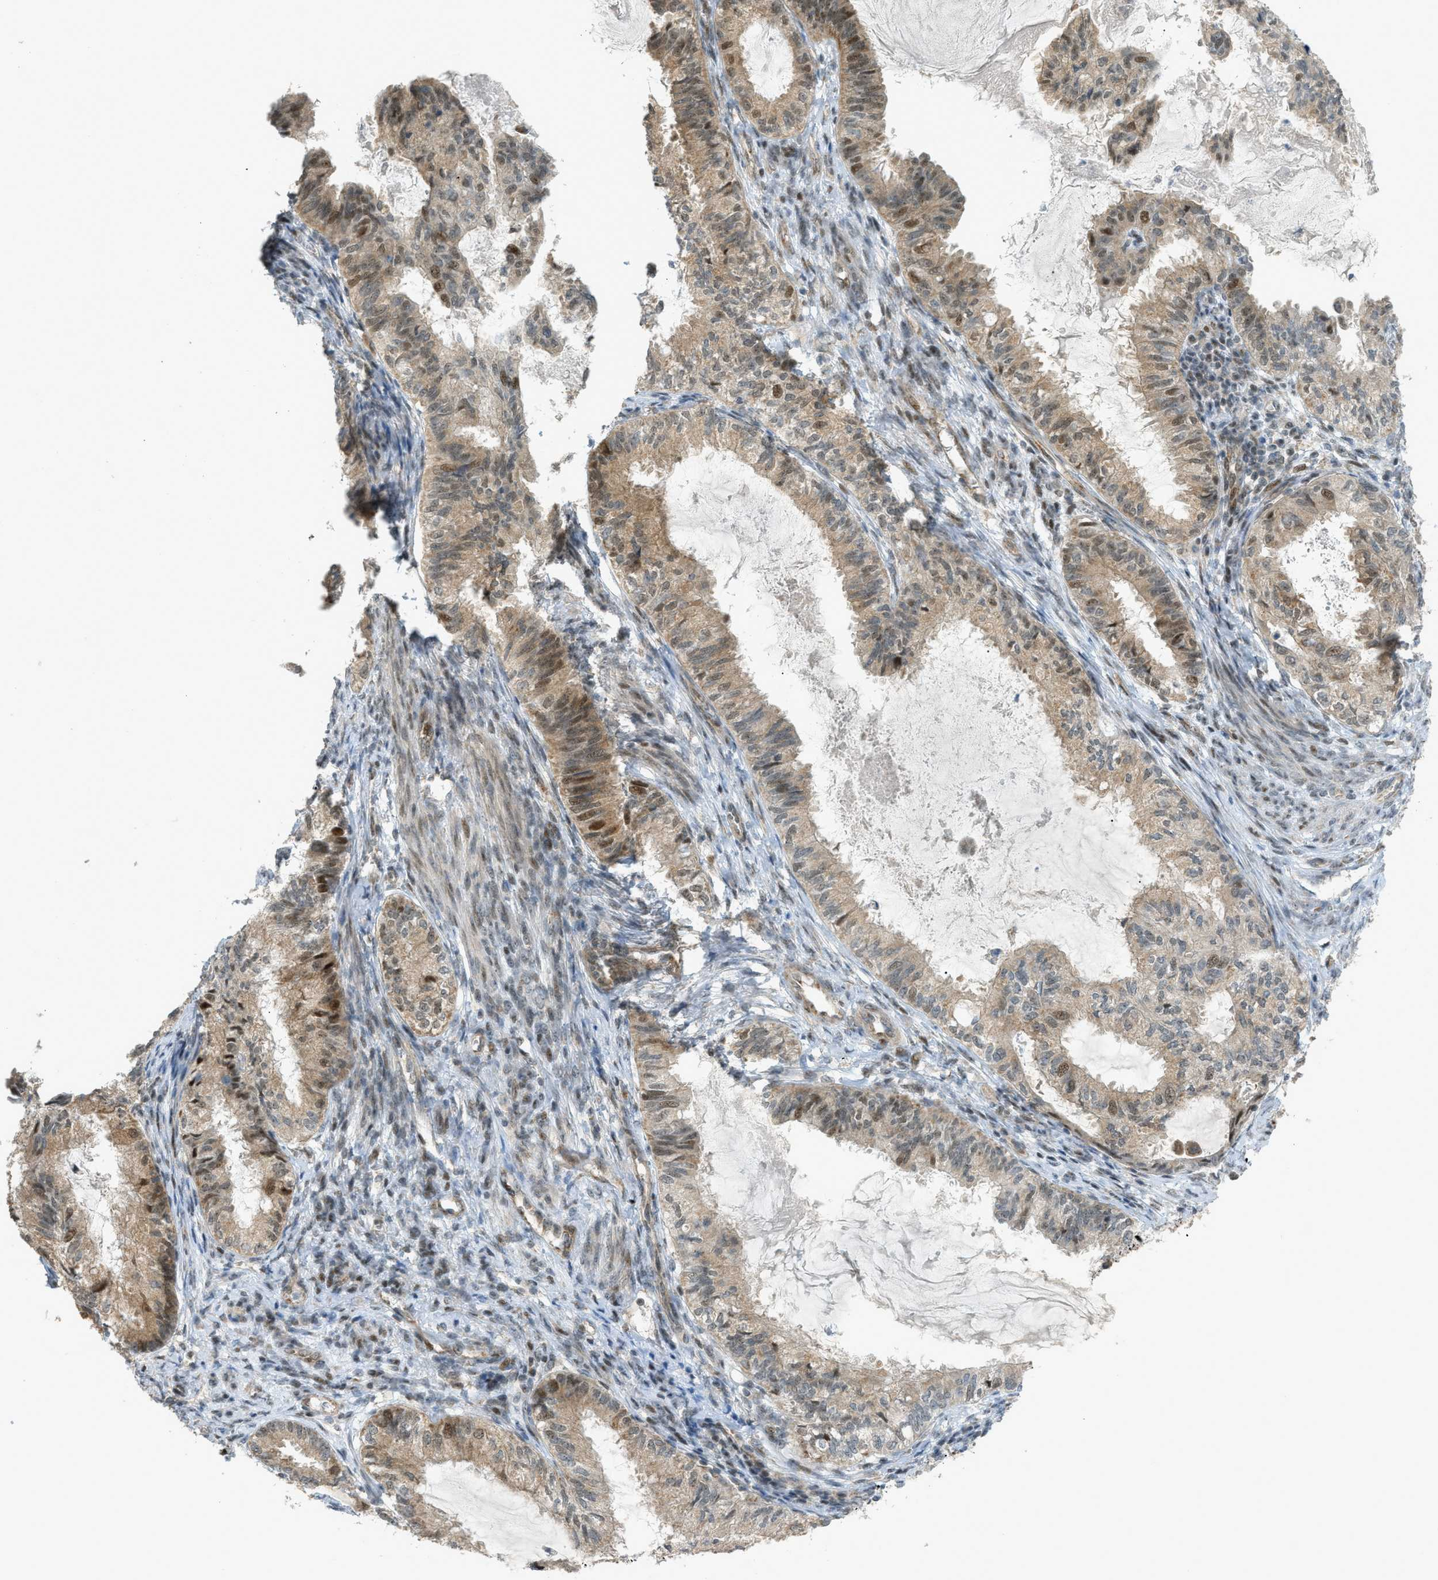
{"staining": {"intensity": "weak", "quantity": ">75%", "location": "cytoplasmic/membranous,nuclear"}, "tissue": "cervical cancer", "cell_type": "Tumor cells", "image_type": "cancer", "snomed": [{"axis": "morphology", "description": "Normal tissue, NOS"}, {"axis": "morphology", "description": "Adenocarcinoma, NOS"}, {"axis": "topography", "description": "Cervix"}, {"axis": "topography", "description": "Endometrium"}], "caption": "Brown immunohistochemical staining in cervical cancer (adenocarcinoma) demonstrates weak cytoplasmic/membranous and nuclear expression in approximately >75% of tumor cells.", "gene": "CCDC186", "patient": {"sex": "female", "age": 86}}